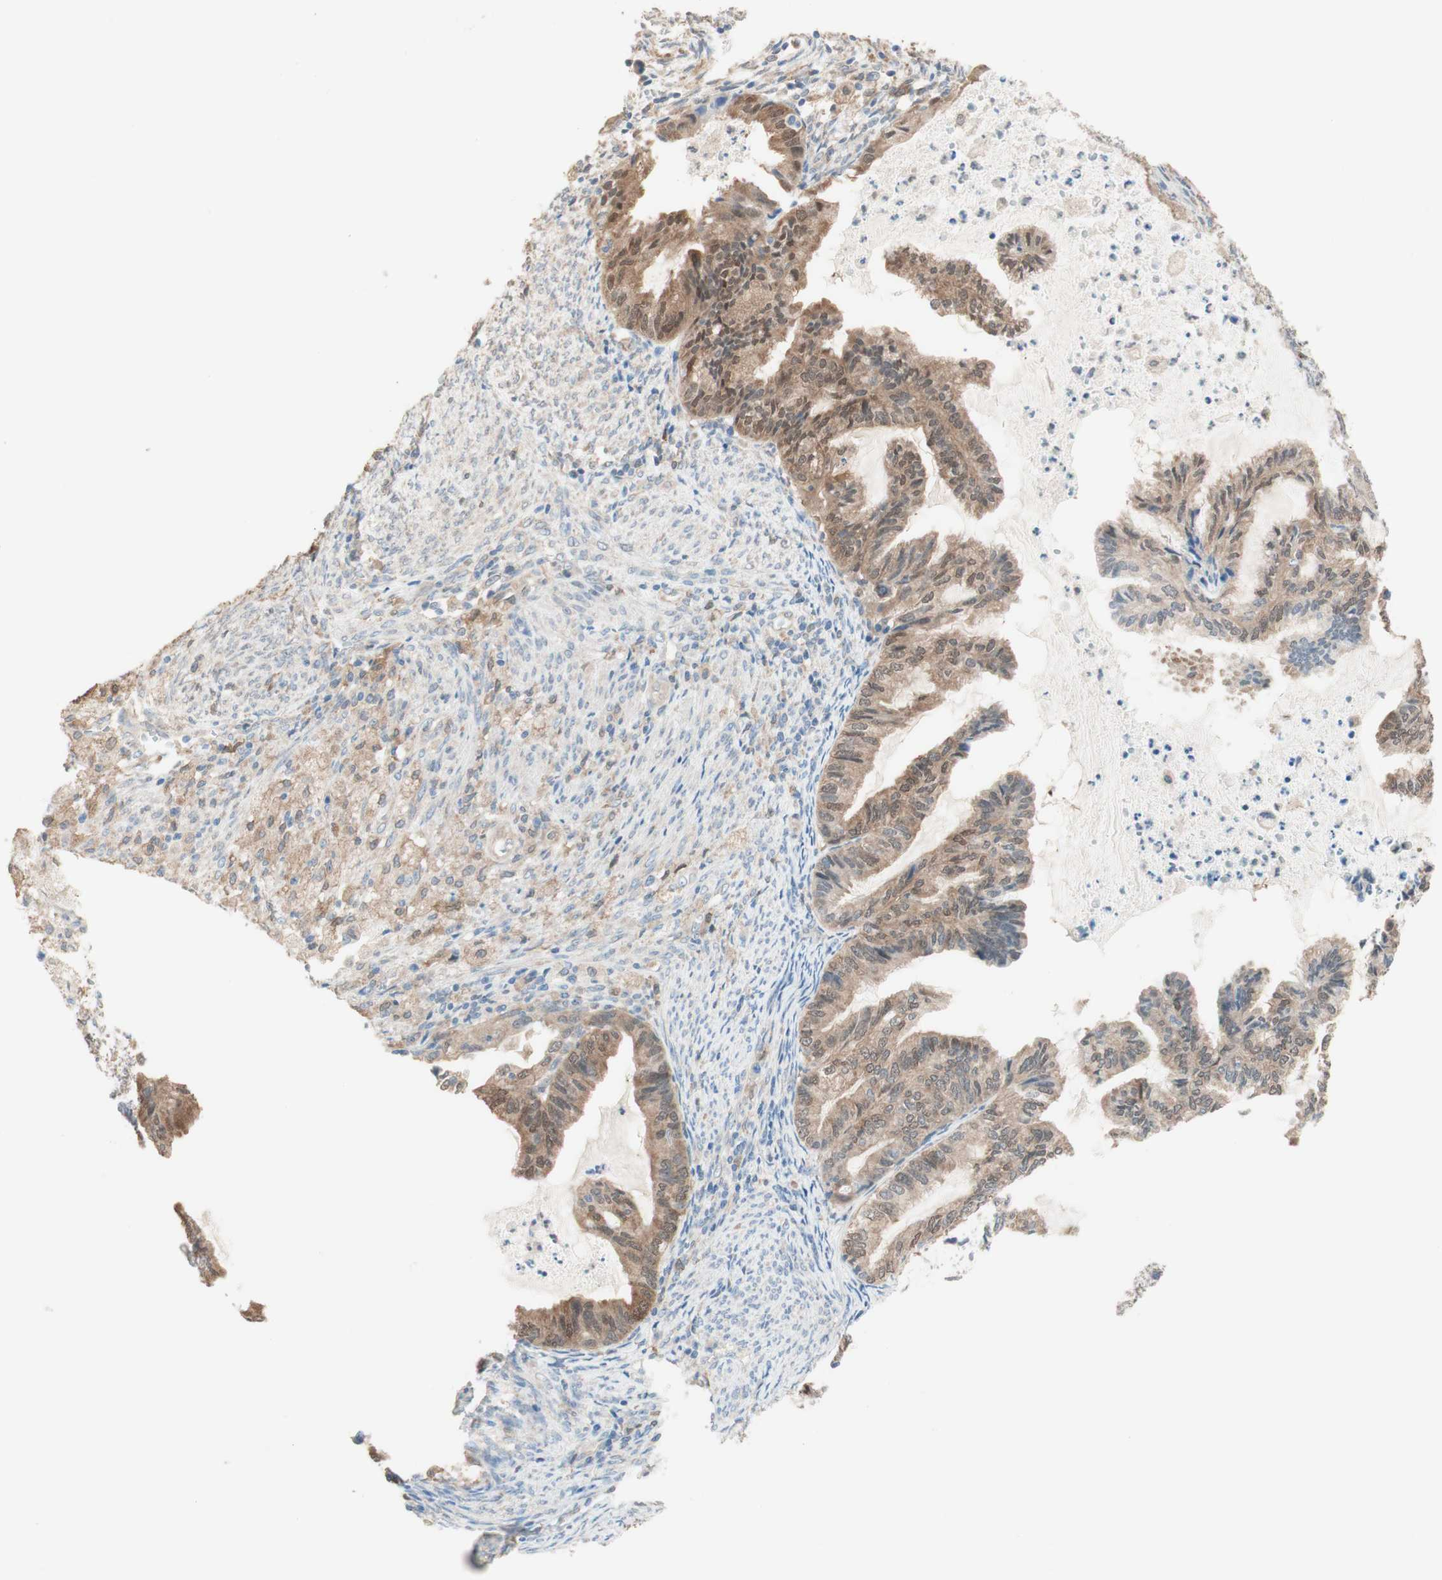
{"staining": {"intensity": "moderate", "quantity": ">75%", "location": "cytoplasmic/membranous"}, "tissue": "cervical cancer", "cell_type": "Tumor cells", "image_type": "cancer", "snomed": [{"axis": "morphology", "description": "Normal tissue, NOS"}, {"axis": "morphology", "description": "Adenocarcinoma, NOS"}, {"axis": "topography", "description": "Cervix"}, {"axis": "topography", "description": "Endometrium"}], "caption": "A high-resolution histopathology image shows immunohistochemistry (IHC) staining of cervical cancer (adenocarcinoma), which reveals moderate cytoplasmic/membranous expression in approximately >75% of tumor cells.", "gene": "COMT", "patient": {"sex": "female", "age": 86}}